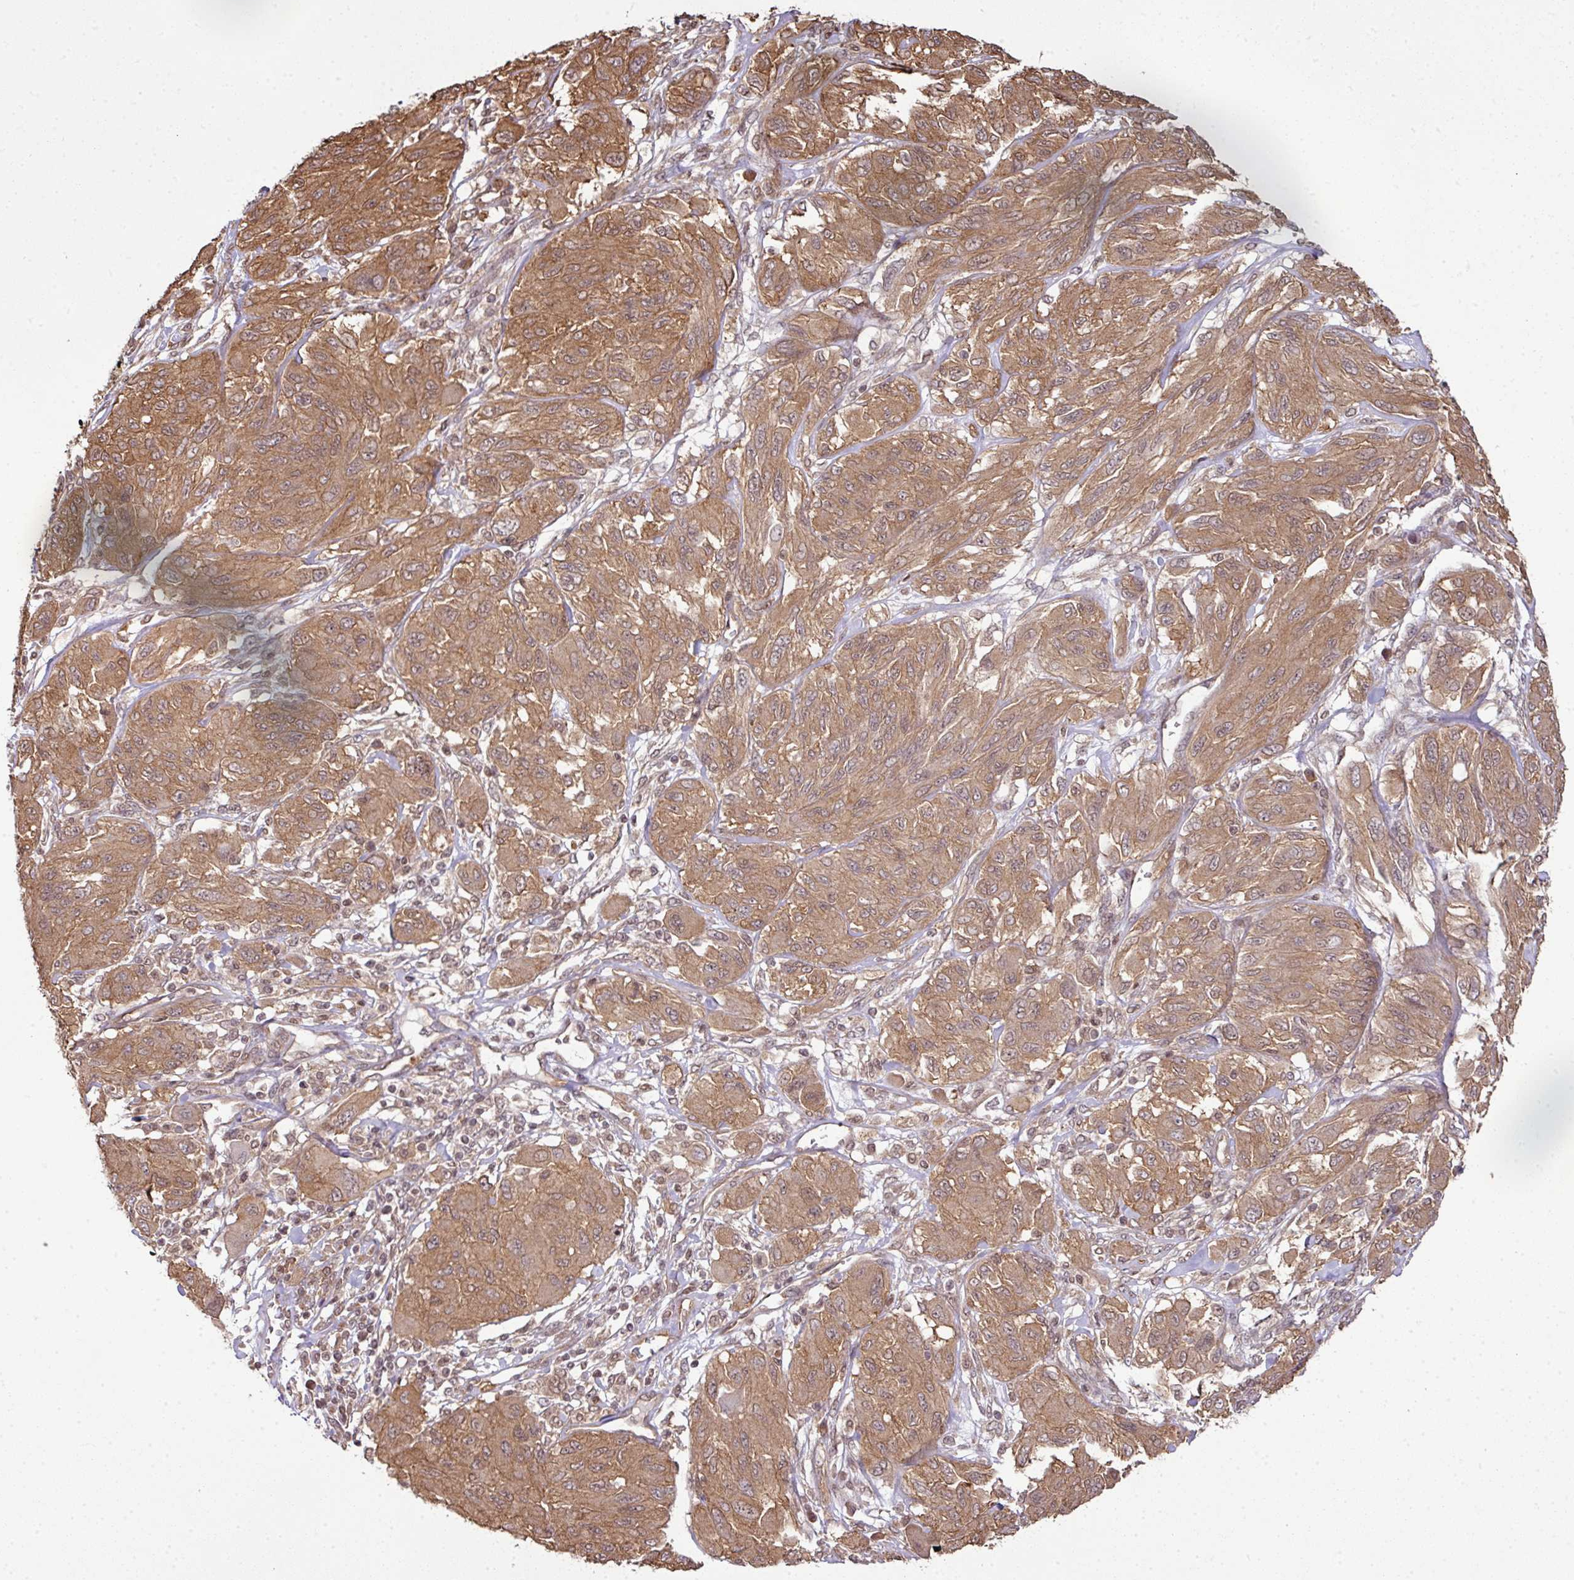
{"staining": {"intensity": "moderate", "quantity": ">75%", "location": "cytoplasmic/membranous"}, "tissue": "melanoma", "cell_type": "Tumor cells", "image_type": "cancer", "snomed": [{"axis": "morphology", "description": "Malignant melanoma, NOS"}, {"axis": "topography", "description": "Skin"}], "caption": "Tumor cells reveal moderate cytoplasmic/membranous expression in approximately >75% of cells in malignant melanoma.", "gene": "ANKRD18A", "patient": {"sex": "female", "age": 91}}